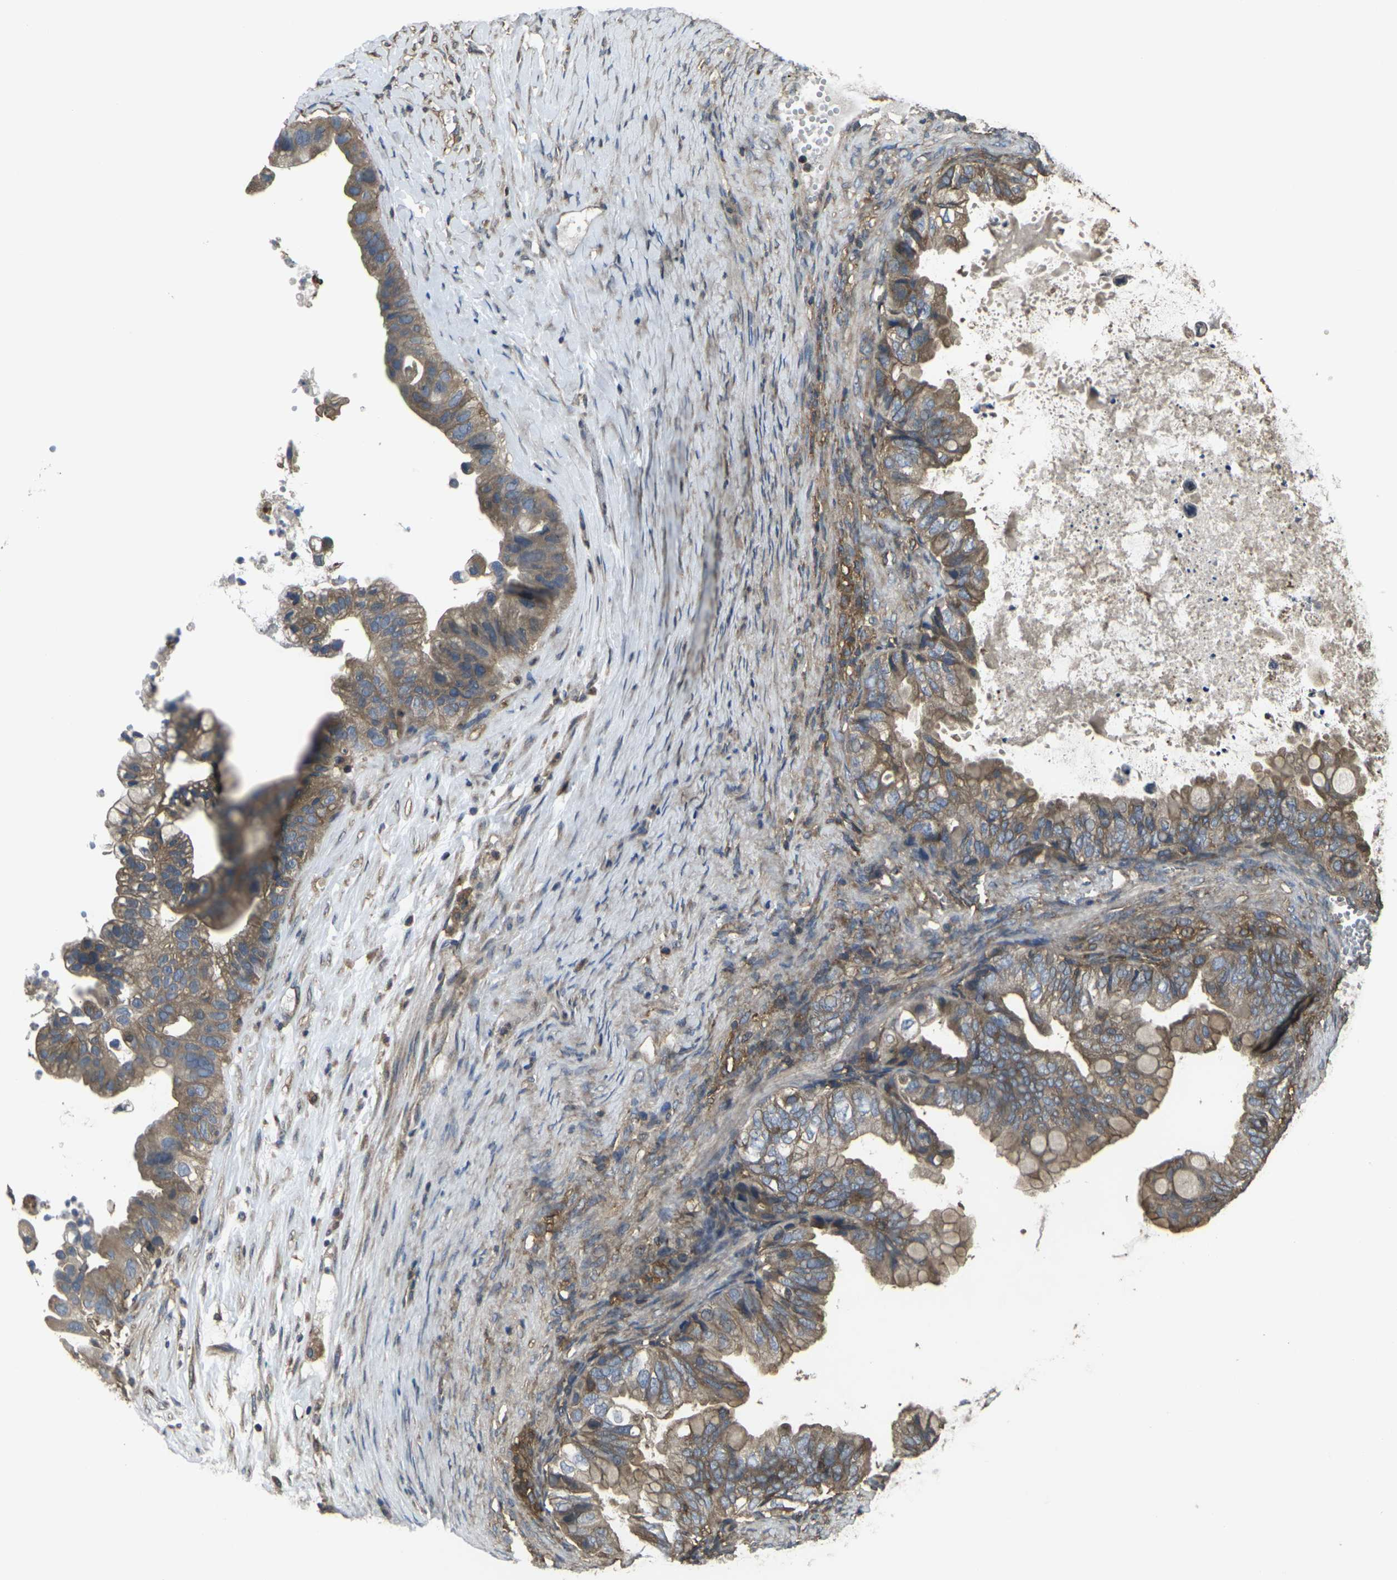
{"staining": {"intensity": "moderate", "quantity": ">75%", "location": "cytoplasmic/membranous"}, "tissue": "ovarian cancer", "cell_type": "Tumor cells", "image_type": "cancer", "snomed": [{"axis": "morphology", "description": "Cystadenocarcinoma, mucinous, NOS"}, {"axis": "topography", "description": "Ovary"}], "caption": "The histopathology image reveals immunohistochemical staining of ovarian cancer. There is moderate cytoplasmic/membranous staining is identified in approximately >75% of tumor cells.", "gene": "PRKACB", "patient": {"sex": "female", "age": 80}}